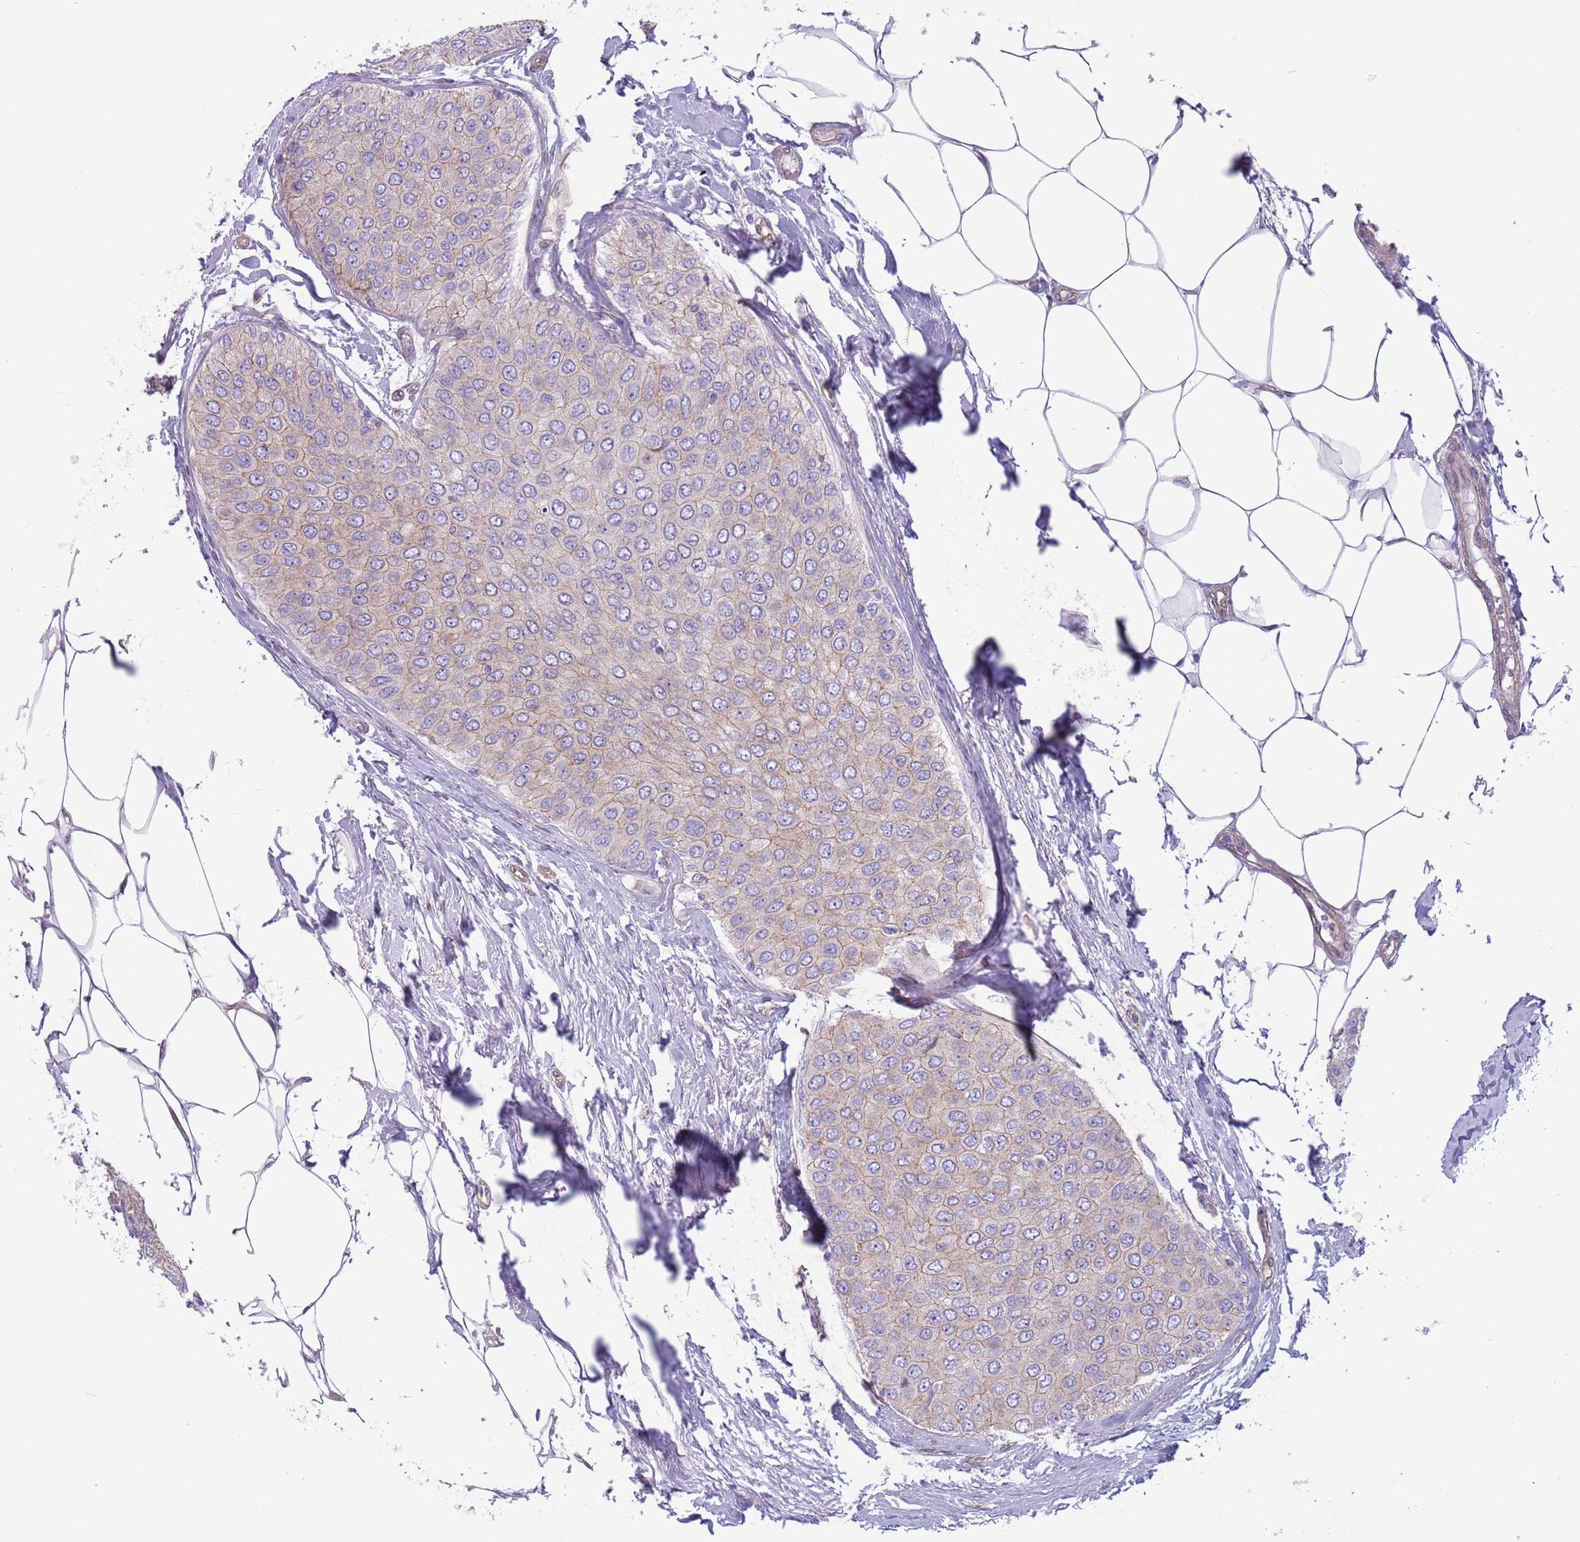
{"staining": {"intensity": "weak", "quantity": "<25%", "location": "cytoplasmic/membranous"}, "tissue": "breast cancer", "cell_type": "Tumor cells", "image_type": "cancer", "snomed": [{"axis": "morphology", "description": "Duct carcinoma"}, {"axis": "topography", "description": "Breast"}], "caption": "This is an immunohistochemistry (IHC) micrograph of infiltrating ductal carcinoma (breast). There is no positivity in tumor cells.", "gene": "RBP3", "patient": {"sex": "female", "age": 72}}